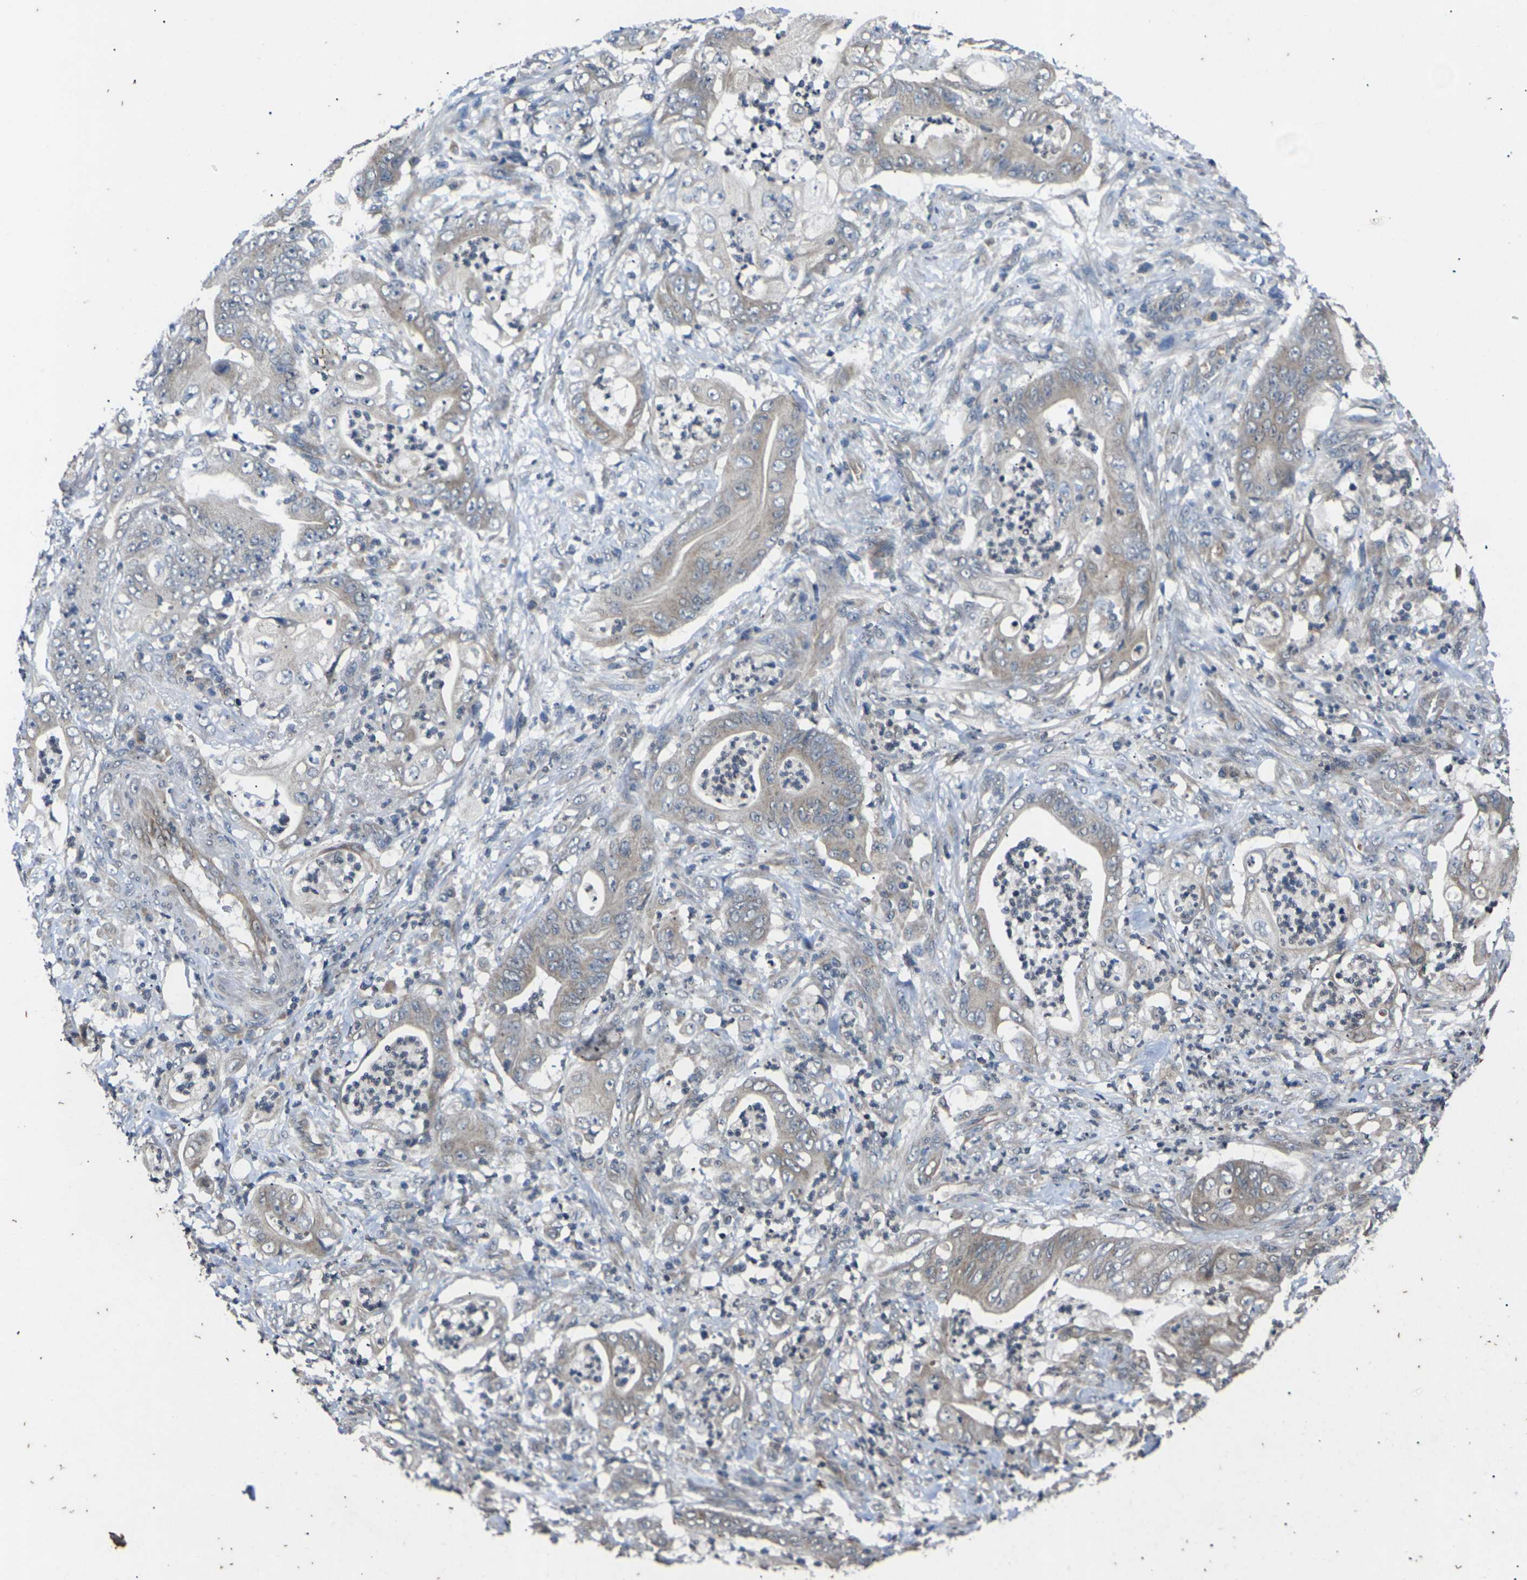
{"staining": {"intensity": "weak", "quantity": ">75%", "location": "cytoplasmic/membranous"}, "tissue": "stomach cancer", "cell_type": "Tumor cells", "image_type": "cancer", "snomed": [{"axis": "morphology", "description": "Adenocarcinoma, NOS"}, {"axis": "topography", "description": "Stomach"}], "caption": "Brown immunohistochemical staining in stomach cancer reveals weak cytoplasmic/membranous positivity in about >75% of tumor cells.", "gene": "DKK2", "patient": {"sex": "female", "age": 73}}